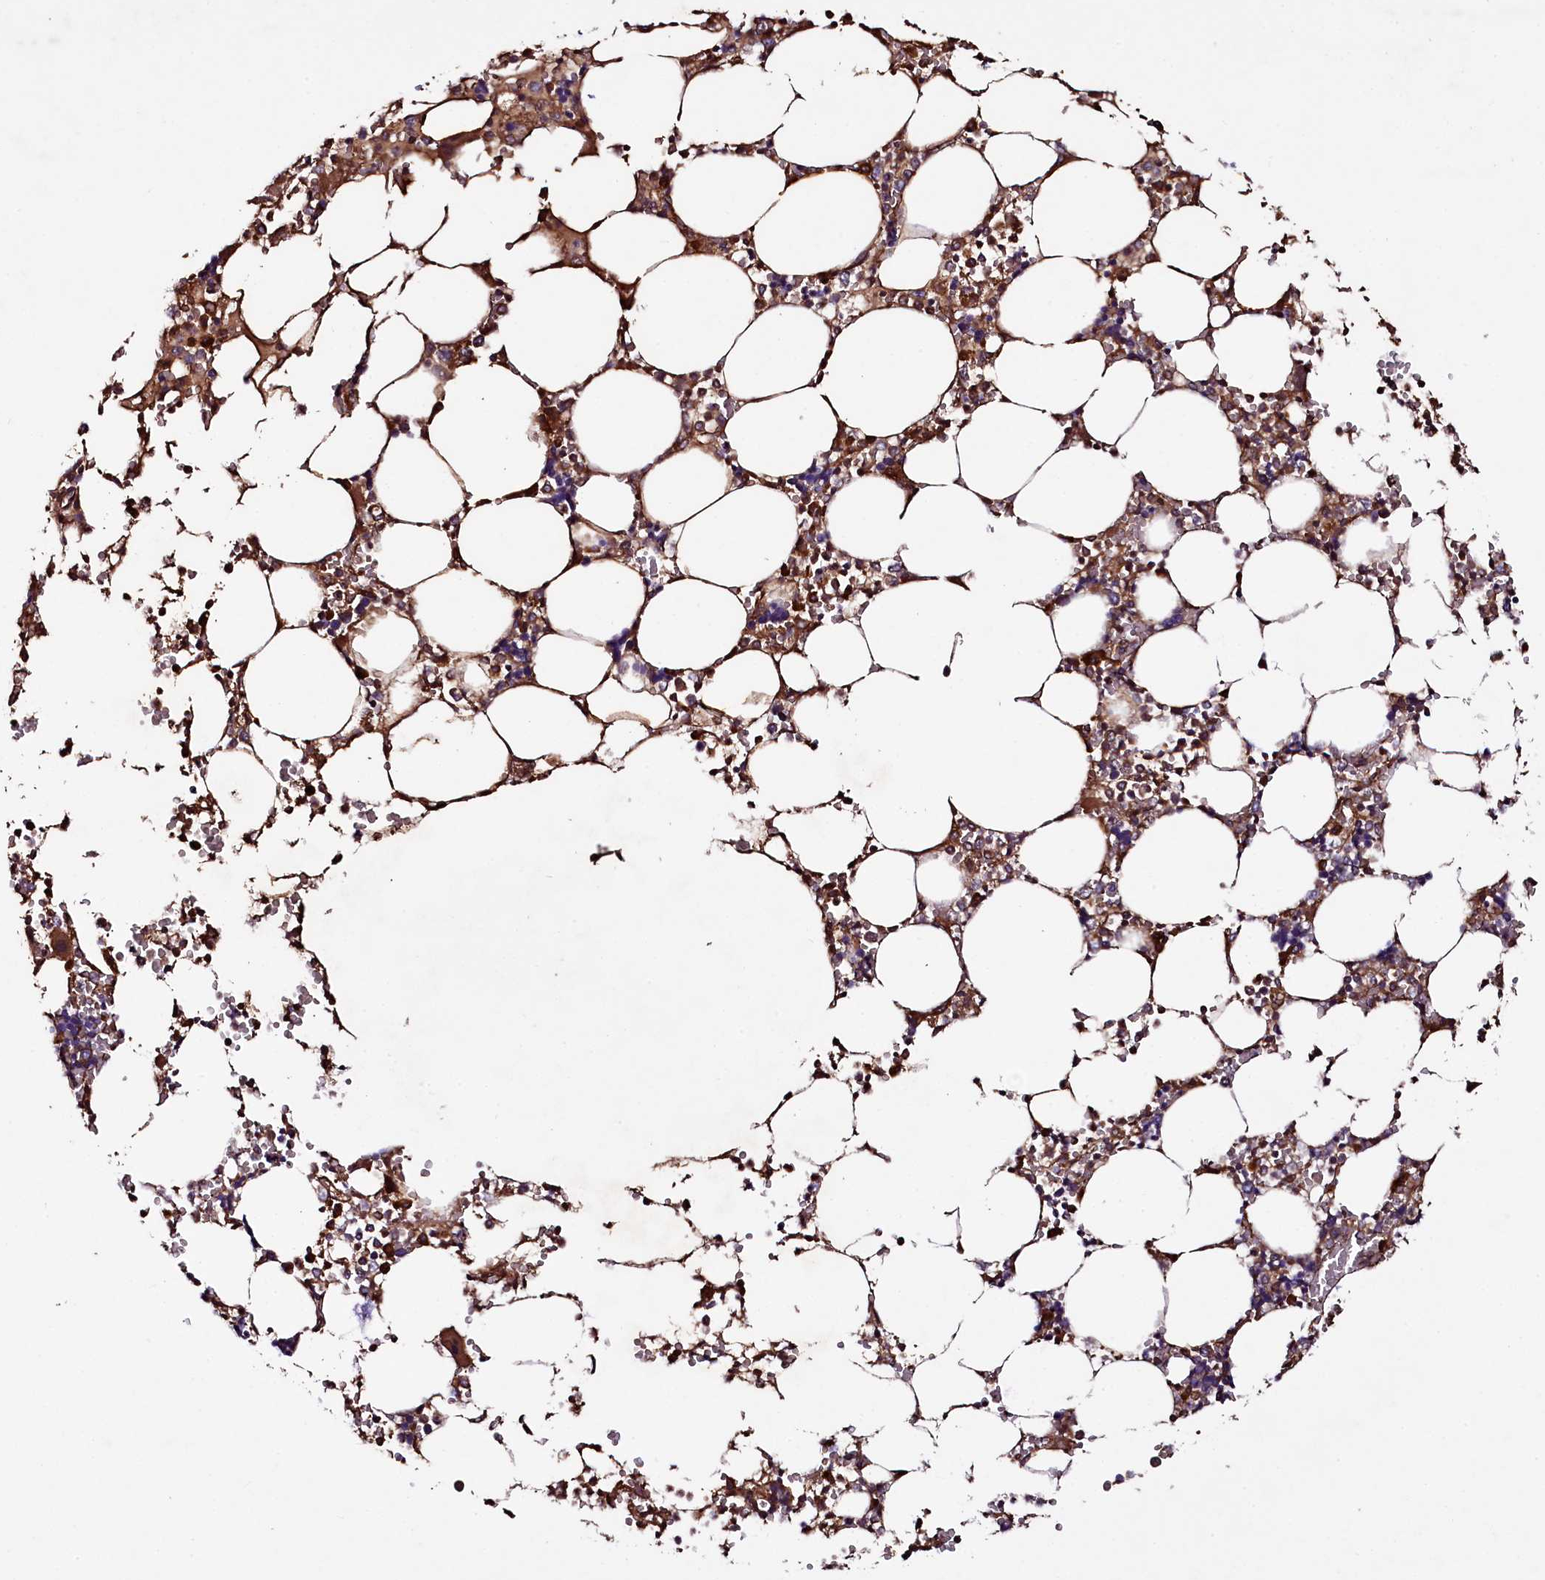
{"staining": {"intensity": "strong", "quantity": "25%-75%", "location": "cytoplasmic/membranous"}, "tissue": "bone marrow", "cell_type": "Hematopoietic cells", "image_type": "normal", "snomed": [{"axis": "morphology", "description": "Normal tissue, NOS"}, {"axis": "topography", "description": "Bone marrow"}], "caption": "Strong cytoplasmic/membranous protein staining is appreciated in about 25%-75% of hematopoietic cells in bone marrow.", "gene": "CCDC102A", "patient": {"sex": "male", "age": 64}}